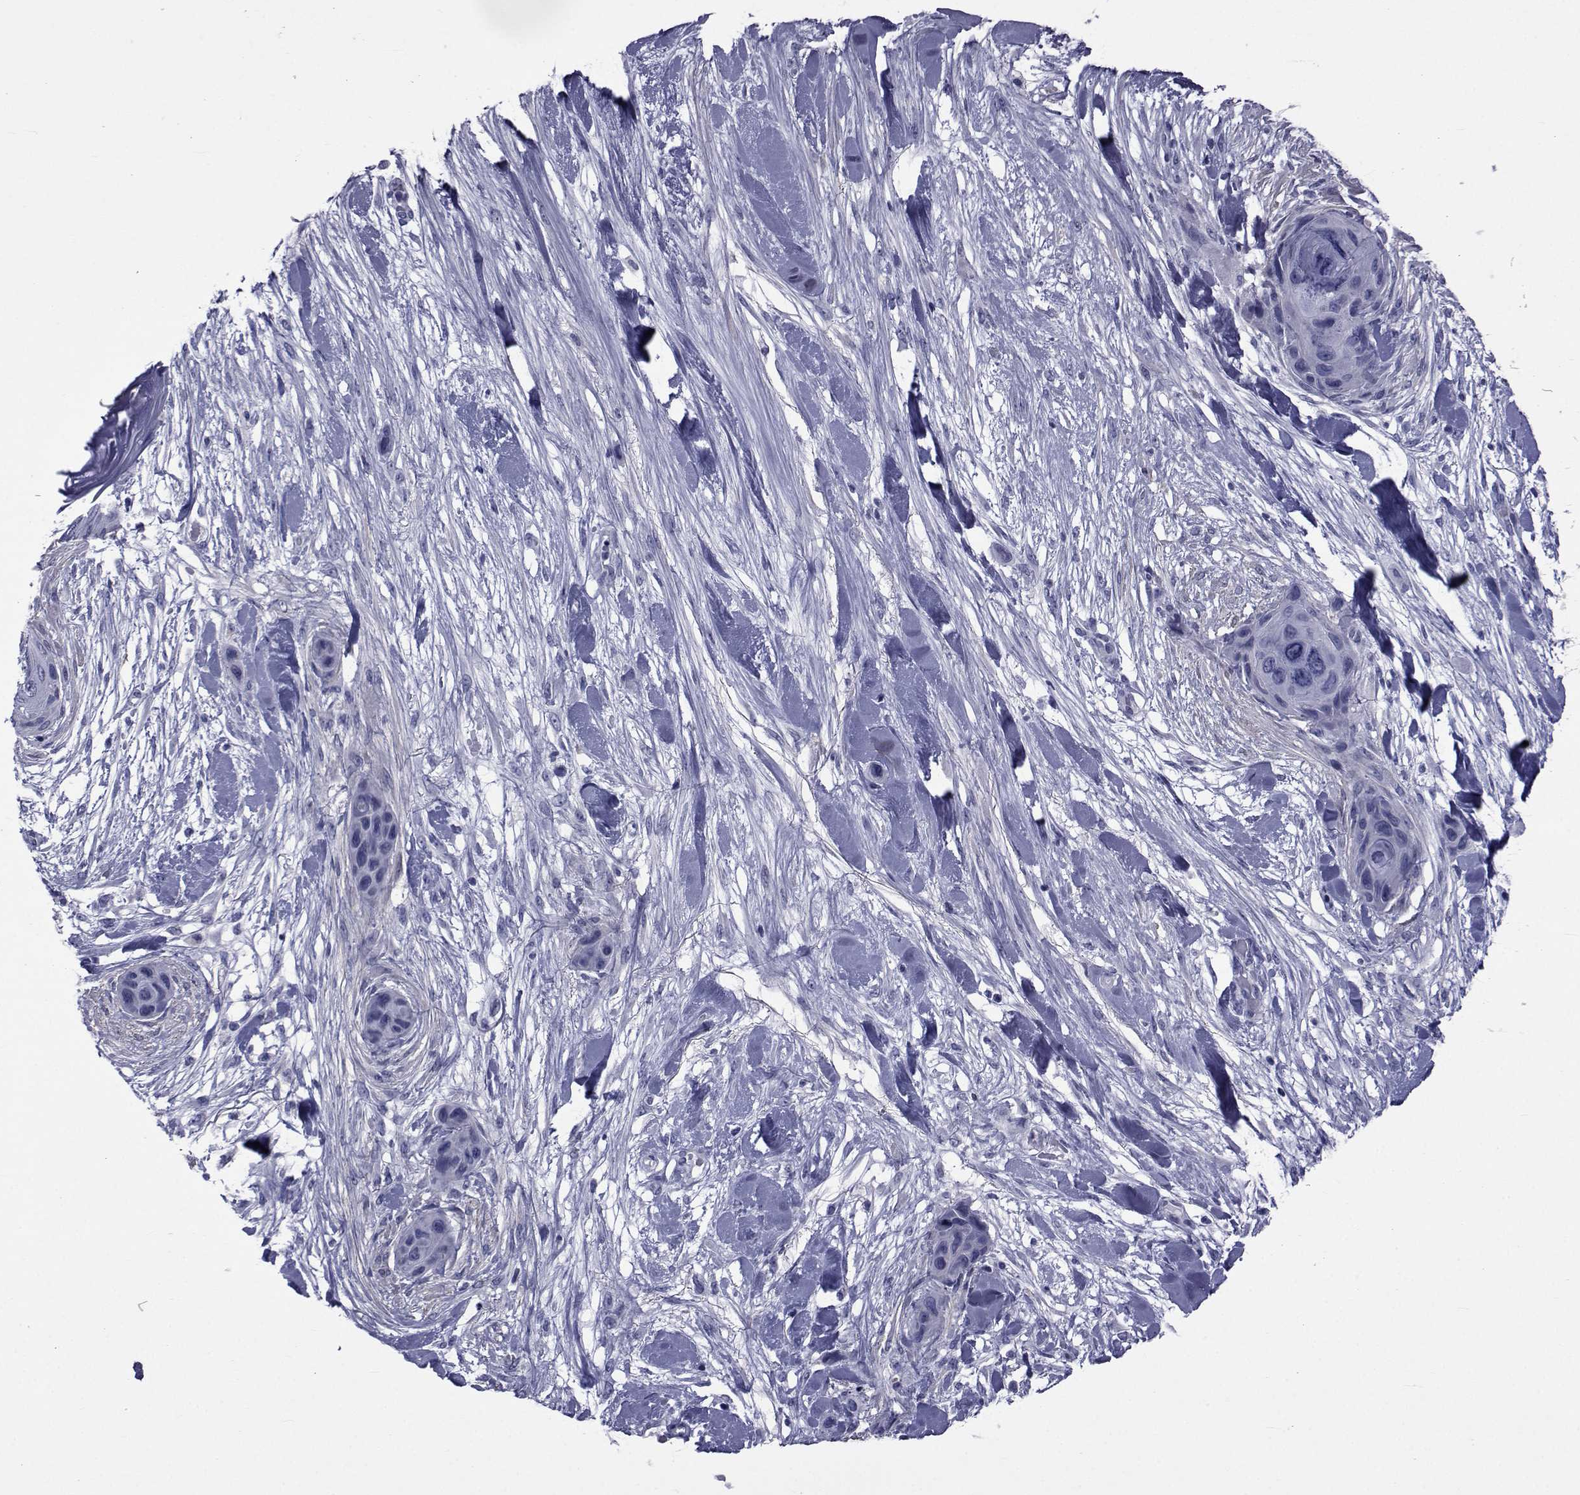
{"staining": {"intensity": "negative", "quantity": "none", "location": "none"}, "tissue": "skin cancer", "cell_type": "Tumor cells", "image_type": "cancer", "snomed": [{"axis": "morphology", "description": "Squamous cell carcinoma, NOS"}, {"axis": "topography", "description": "Skin"}], "caption": "This is a micrograph of immunohistochemistry staining of squamous cell carcinoma (skin), which shows no expression in tumor cells.", "gene": "GKAP1", "patient": {"sex": "male", "age": 82}}